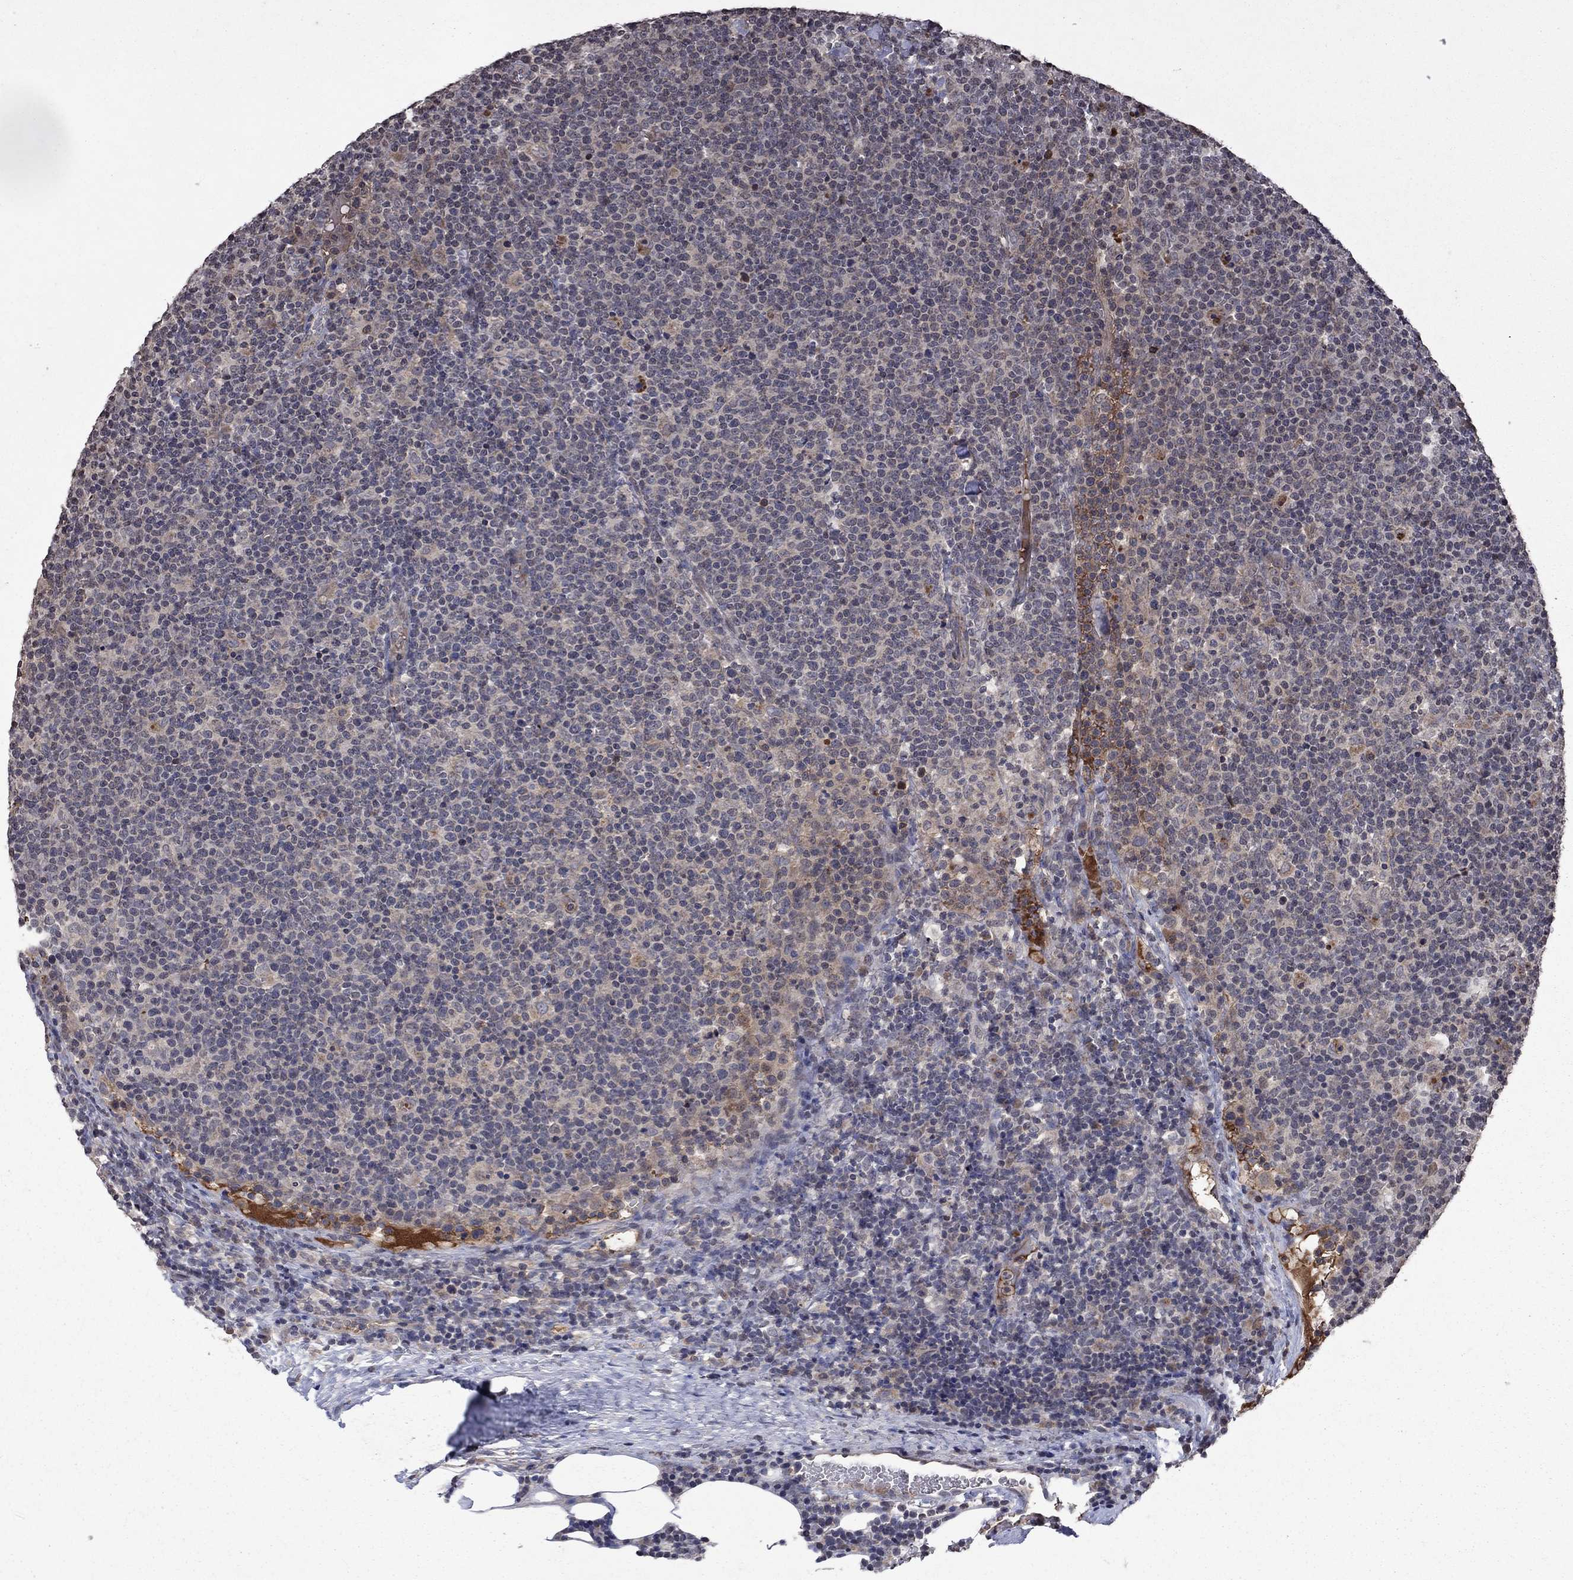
{"staining": {"intensity": "negative", "quantity": "none", "location": "none"}, "tissue": "lymphoma", "cell_type": "Tumor cells", "image_type": "cancer", "snomed": [{"axis": "morphology", "description": "Malignant lymphoma, non-Hodgkin's type, High grade"}, {"axis": "topography", "description": "Lymph node"}], "caption": "An image of human high-grade malignant lymphoma, non-Hodgkin's type is negative for staining in tumor cells.", "gene": "NLGN1", "patient": {"sex": "male", "age": 61}}